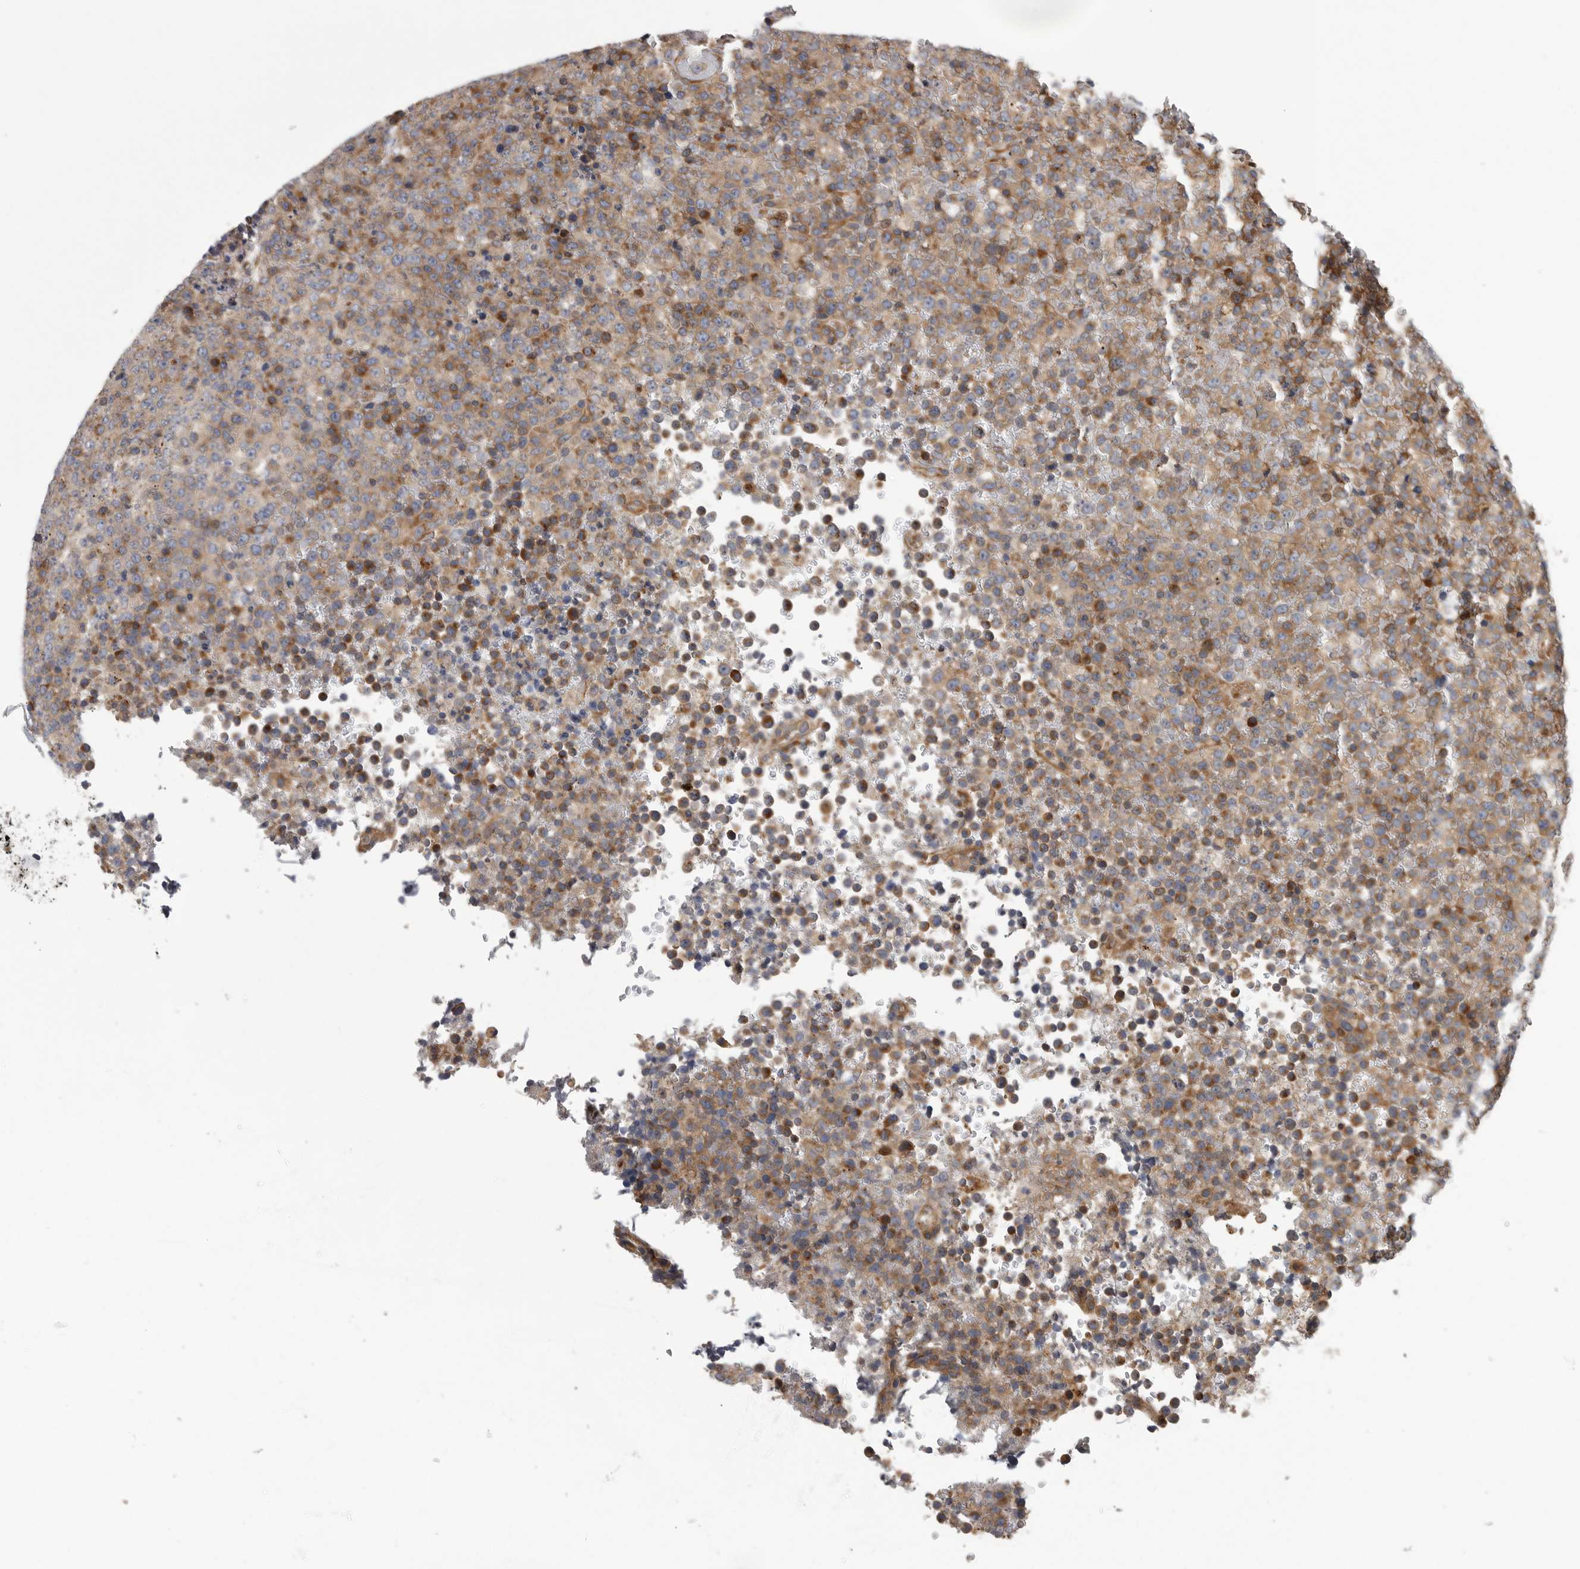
{"staining": {"intensity": "moderate", "quantity": ">75%", "location": "cytoplasmic/membranous"}, "tissue": "lymphoma", "cell_type": "Tumor cells", "image_type": "cancer", "snomed": [{"axis": "morphology", "description": "Malignant lymphoma, non-Hodgkin's type, High grade"}, {"axis": "topography", "description": "Lymph node"}], "caption": "An image of malignant lymphoma, non-Hodgkin's type (high-grade) stained for a protein demonstrates moderate cytoplasmic/membranous brown staining in tumor cells. Ihc stains the protein of interest in brown and the nuclei are stained blue.", "gene": "OXR1", "patient": {"sex": "male", "age": 13}}